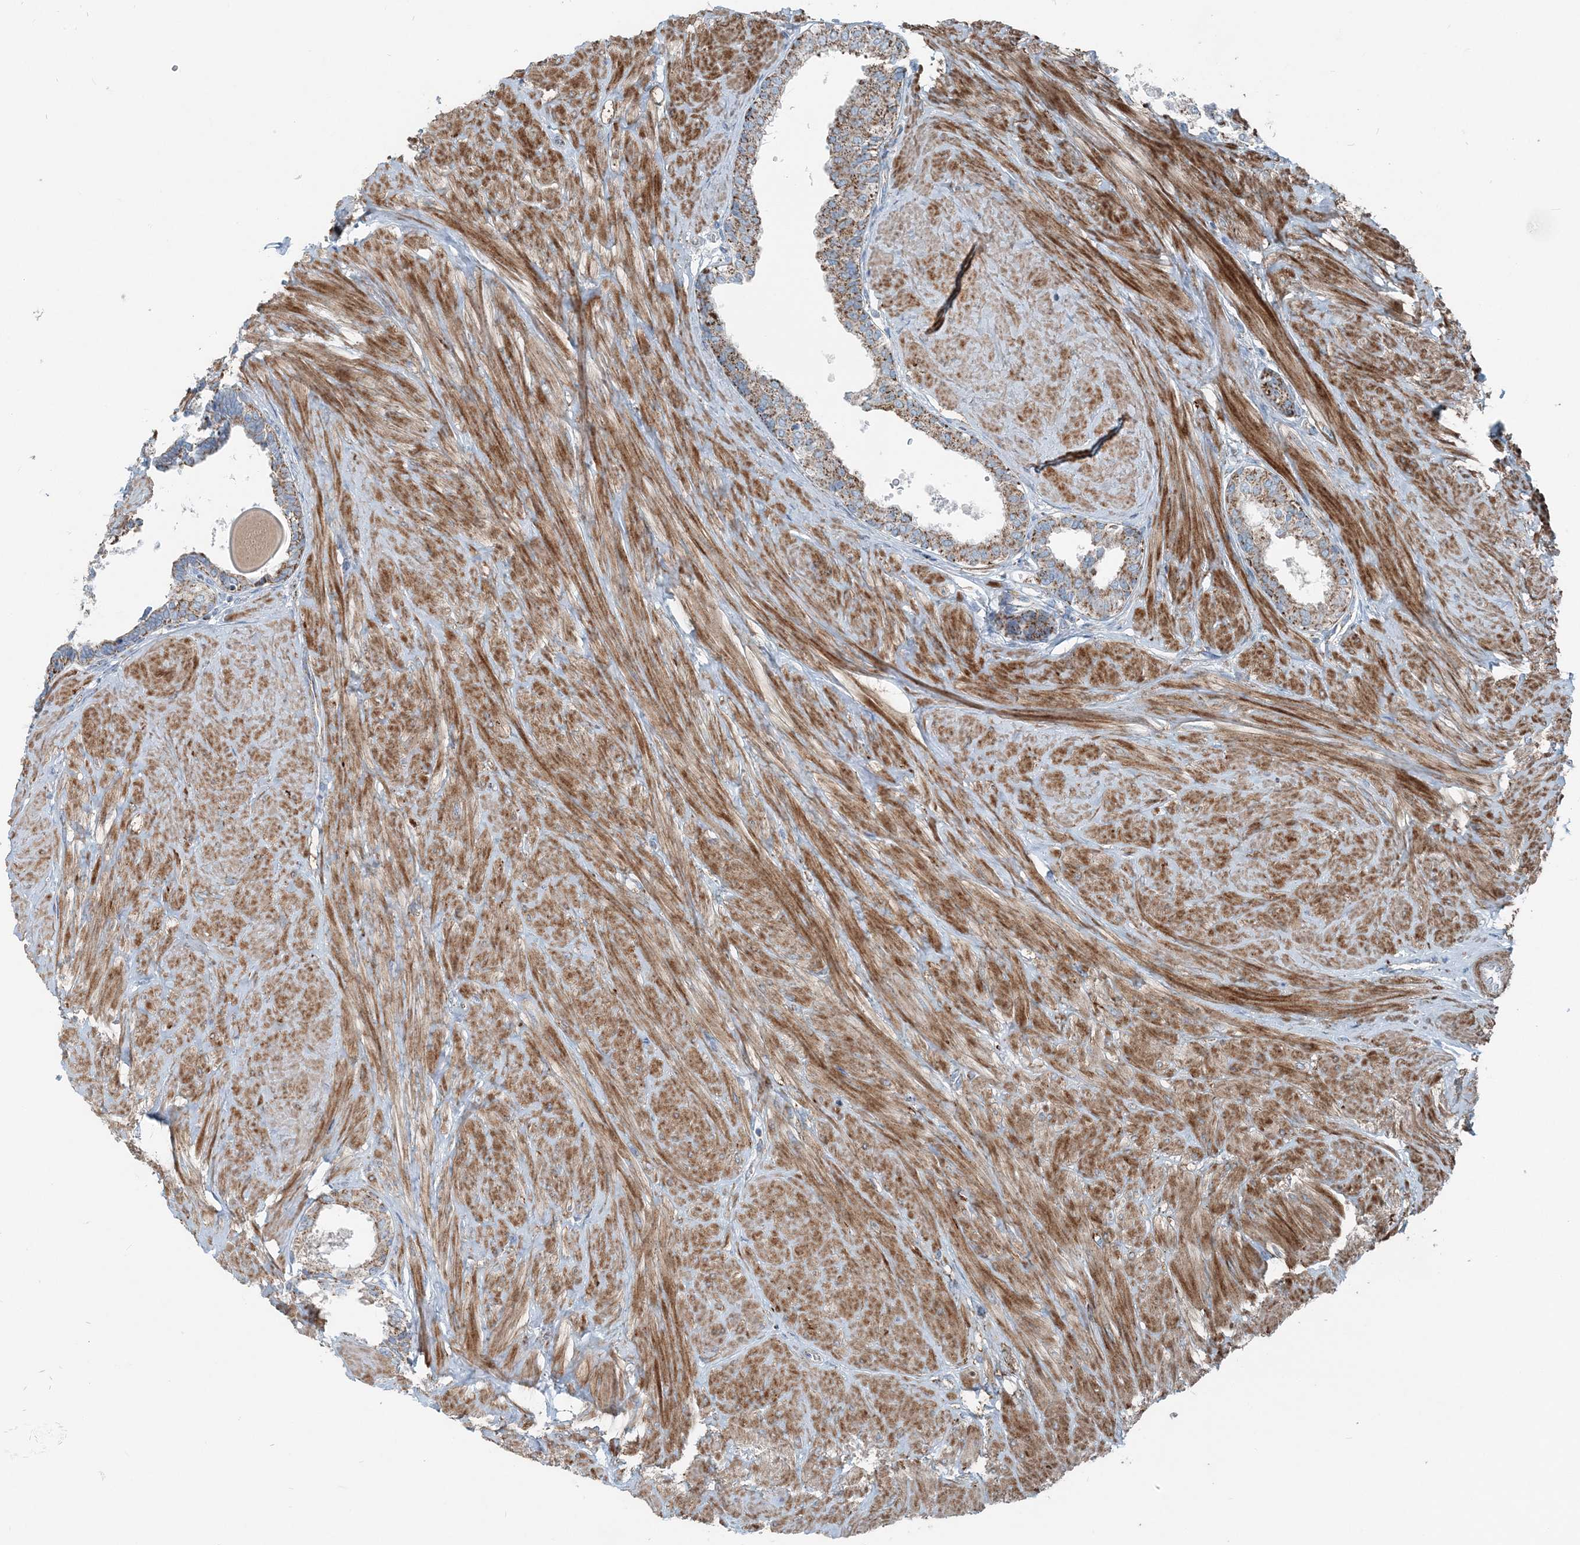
{"staining": {"intensity": "moderate", "quantity": "25%-75%", "location": "cytoplasmic/membranous"}, "tissue": "prostate", "cell_type": "Glandular cells", "image_type": "normal", "snomed": [{"axis": "morphology", "description": "Normal tissue, NOS"}, {"axis": "topography", "description": "Prostate"}], "caption": "This is a photomicrograph of immunohistochemistry (IHC) staining of benign prostate, which shows moderate positivity in the cytoplasmic/membranous of glandular cells.", "gene": "INTU", "patient": {"sex": "male", "age": 48}}